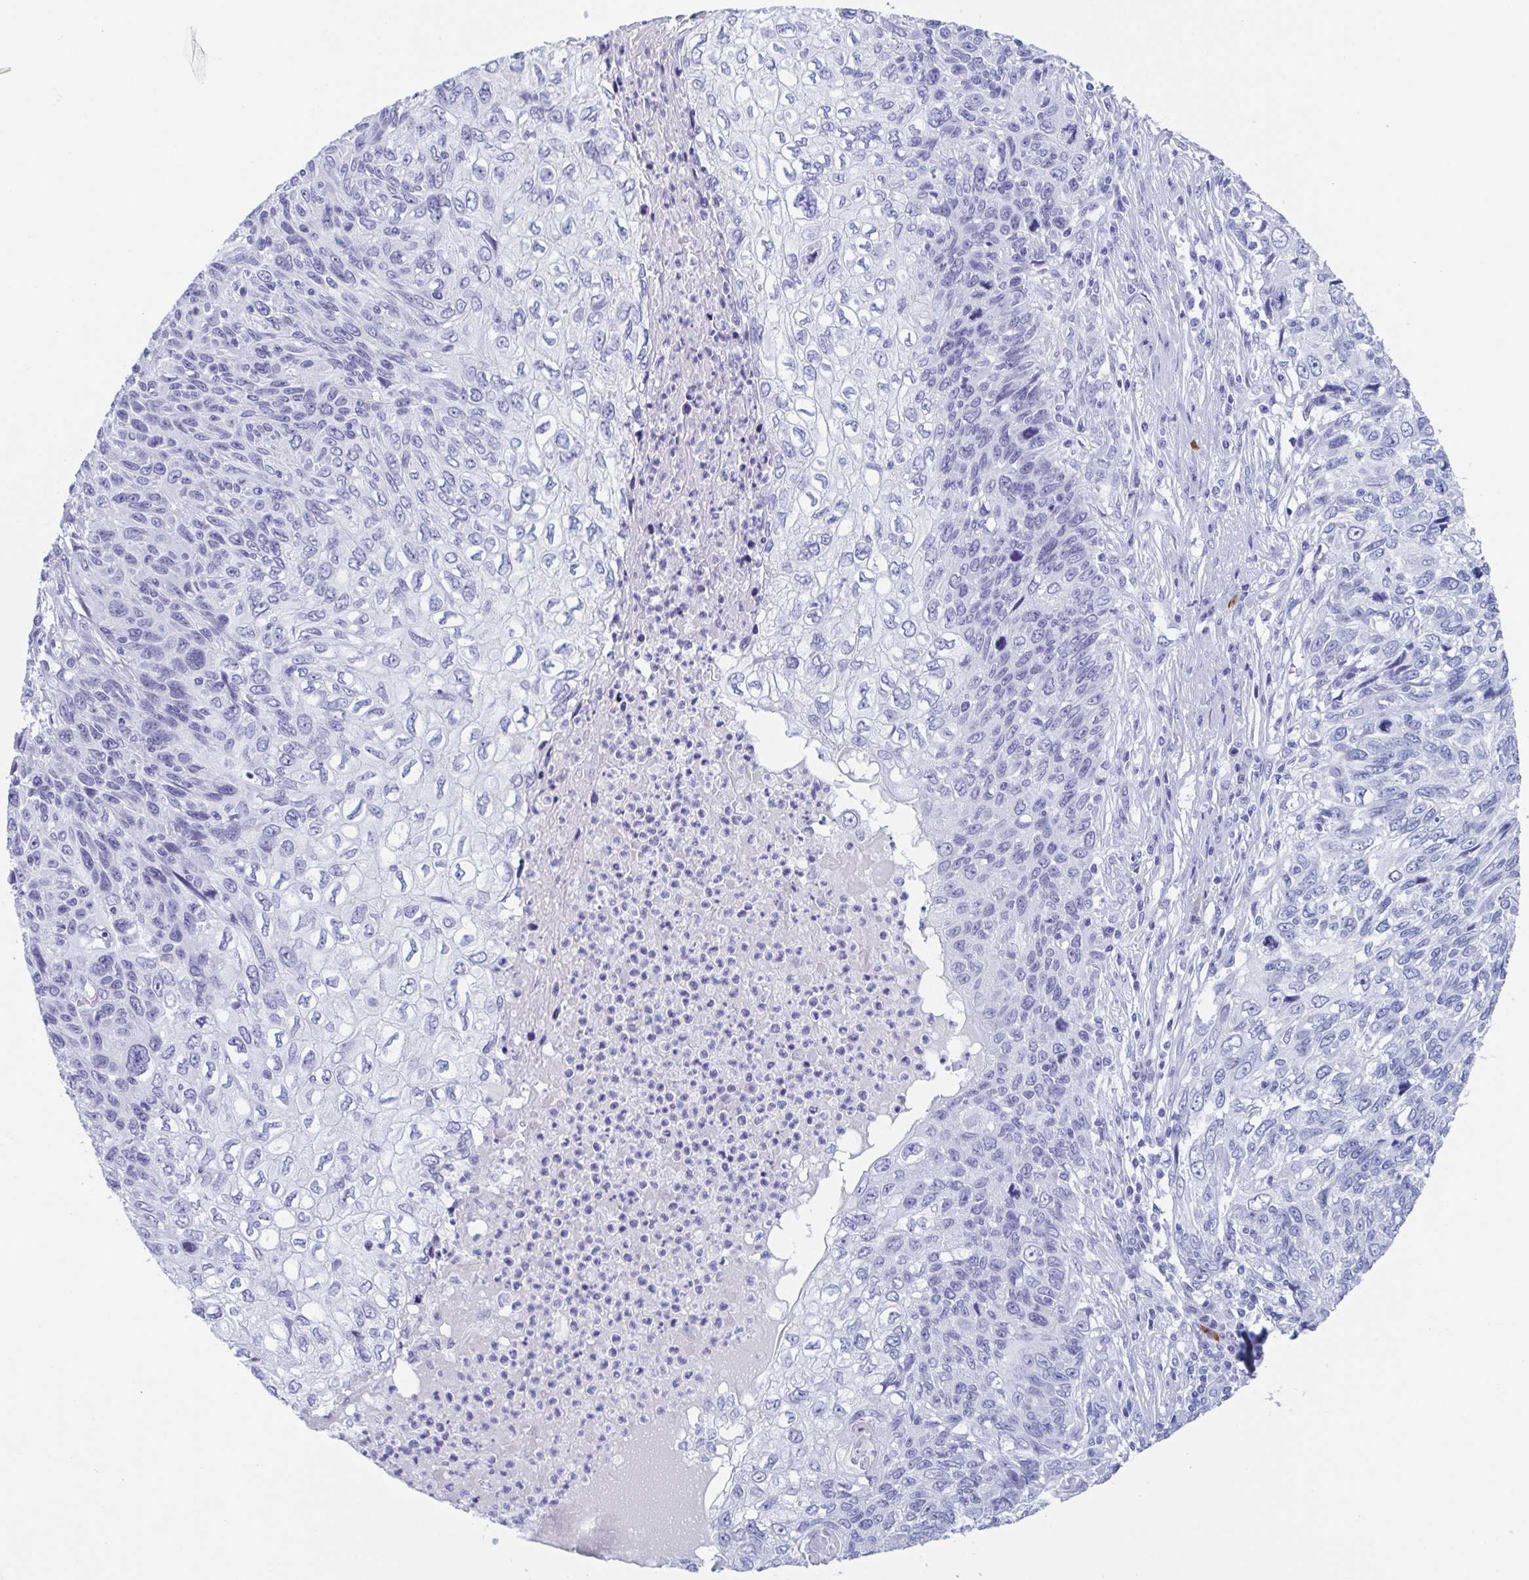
{"staining": {"intensity": "negative", "quantity": "none", "location": "none"}, "tissue": "skin cancer", "cell_type": "Tumor cells", "image_type": "cancer", "snomed": [{"axis": "morphology", "description": "Squamous cell carcinoma, NOS"}, {"axis": "topography", "description": "Skin"}], "caption": "IHC of human squamous cell carcinoma (skin) reveals no staining in tumor cells.", "gene": "ZFP64", "patient": {"sex": "male", "age": 92}}